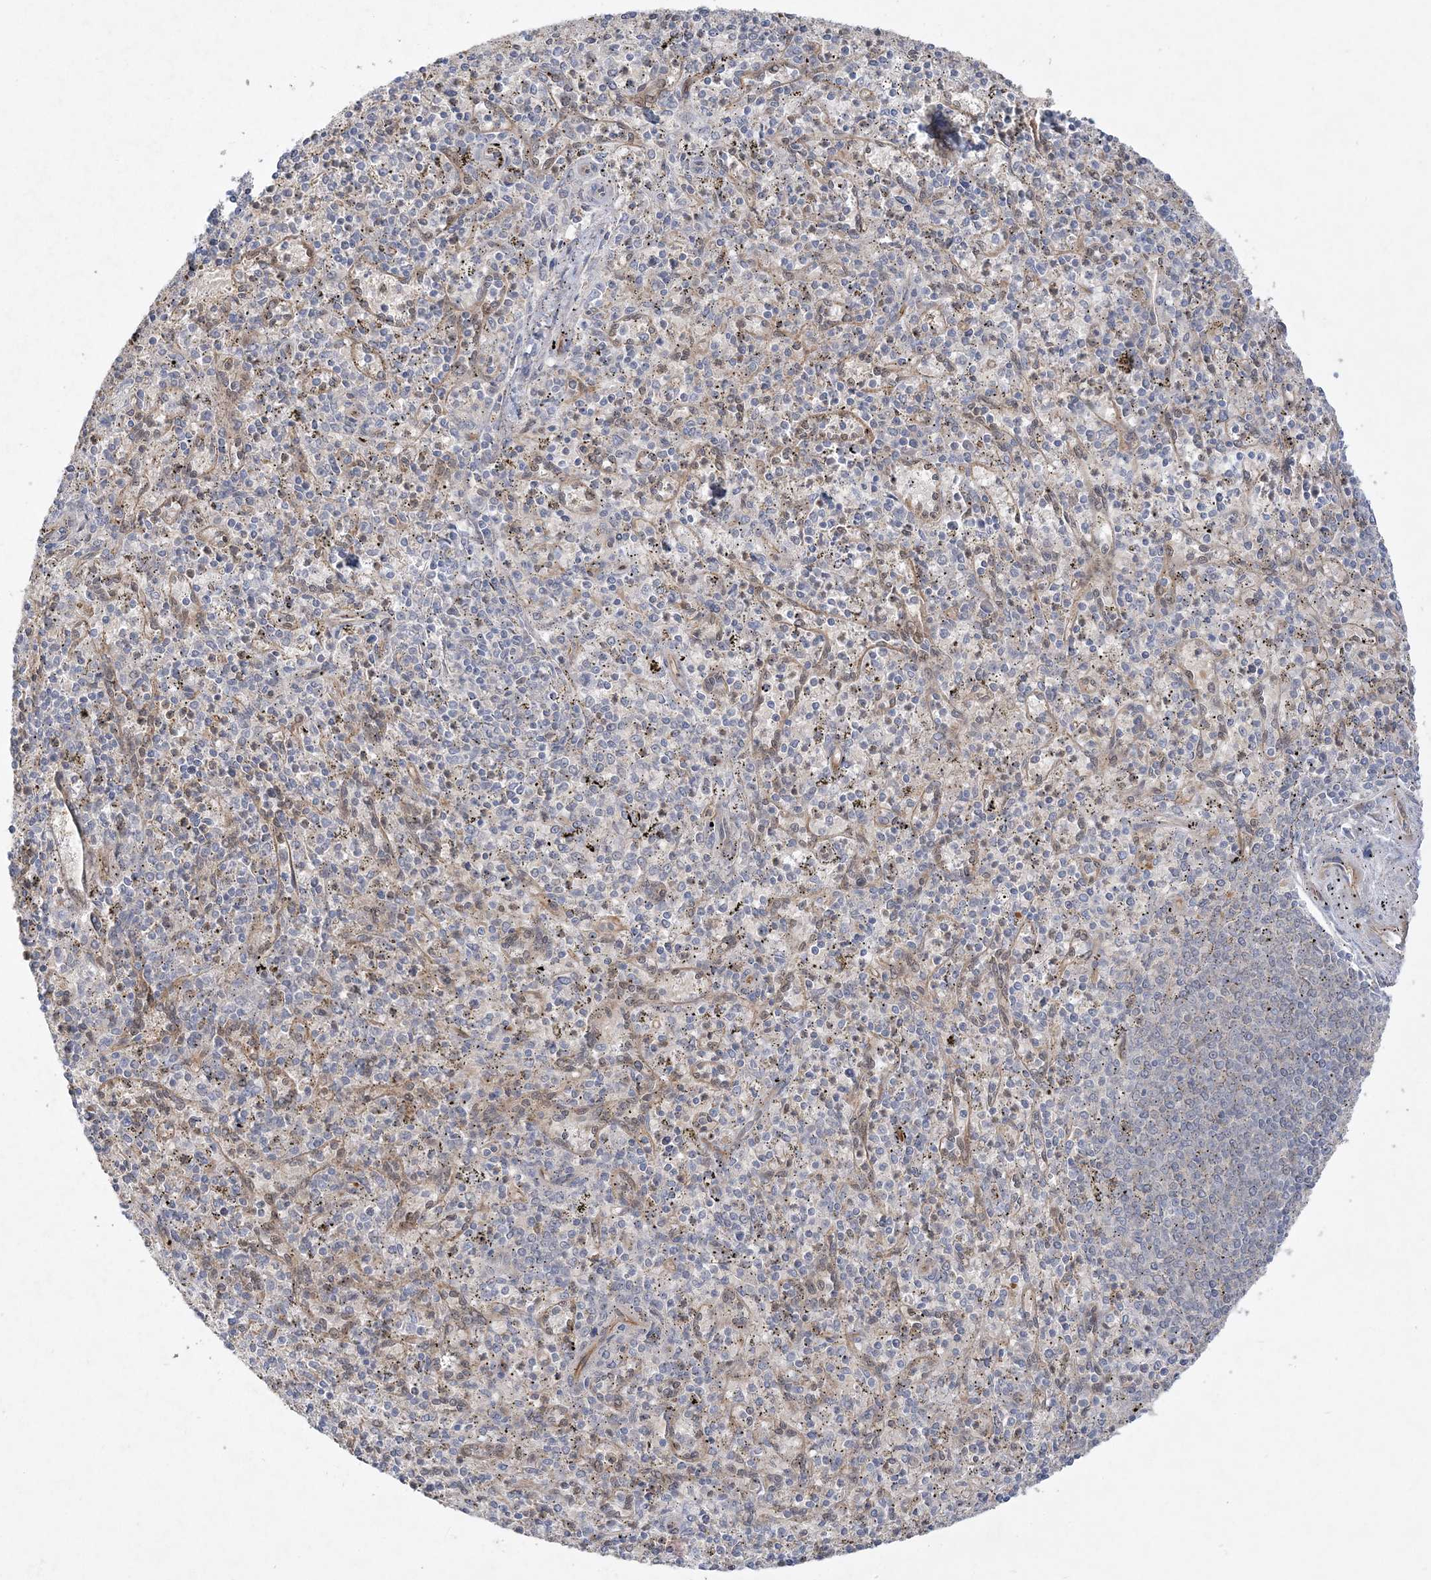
{"staining": {"intensity": "negative", "quantity": "none", "location": "none"}, "tissue": "spleen", "cell_type": "Cells in red pulp", "image_type": "normal", "snomed": [{"axis": "morphology", "description": "Normal tissue, NOS"}, {"axis": "topography", "description": "Spleen"}], "caption": "The micrograph displays no staining of cells in red pulp in normal spleen.", "gene": "INPP1", "patient": {"sex": "male", "age": 72}}